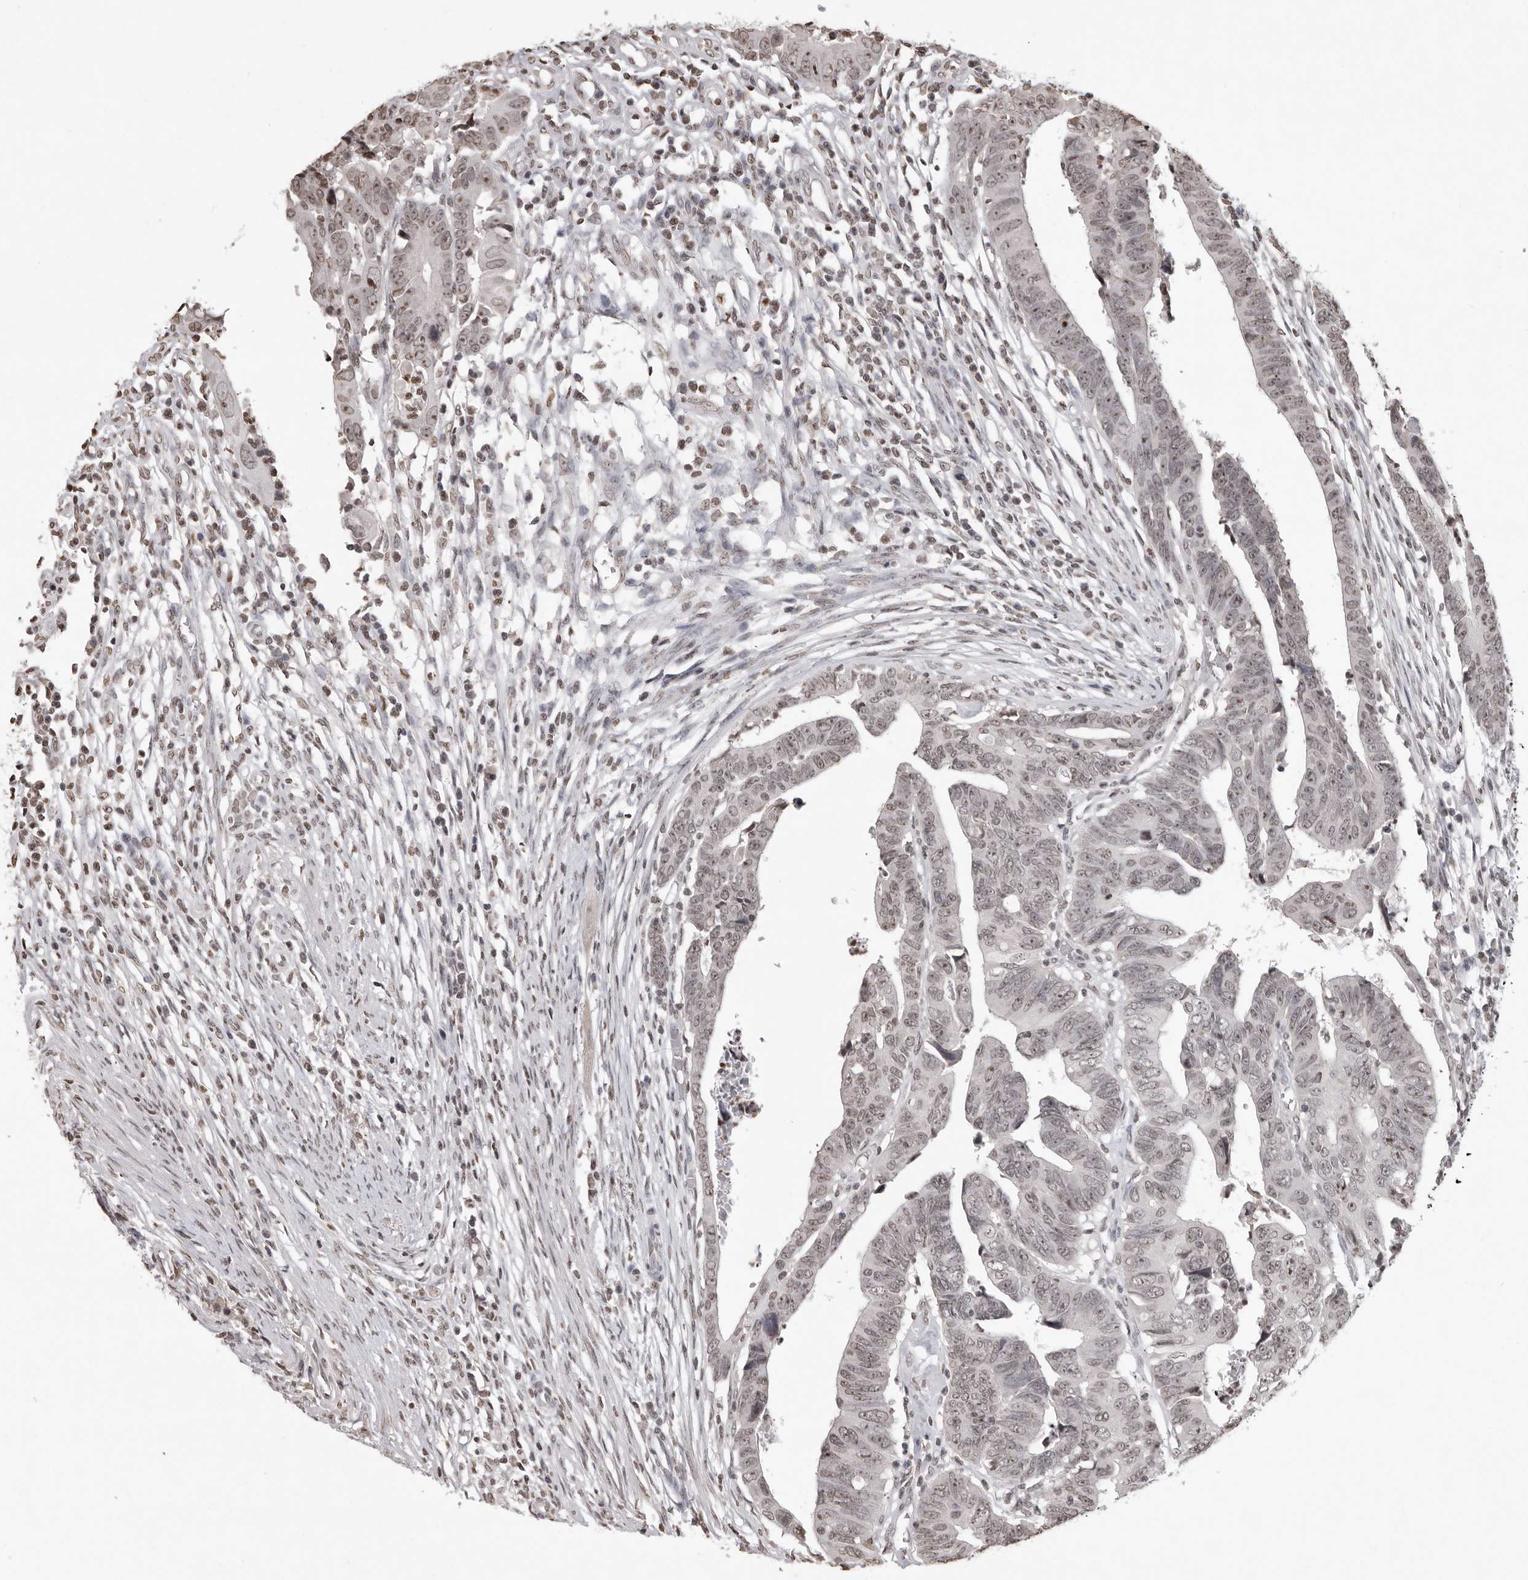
{"staining": {"intensity": "weak", "quantity": "25%-75%", "location": "nuclear"}, "tissue": "colorectal cancer", "cell_type": "Tumor cells", "image_type": "cancer", "snomed": [{"axis": "morphology", "description": "Adenocarcinoma, NOS"}, {"axis": "topography", "description": "Rectum"}], "caption": "A micrograph showing weak nuclear expression in approximately 25%-75% of tumor cells in colorectal adenocarcinoma, as visualized by brown immunohistochemical staining.", "gene": "WDR45", "patient": {"sex": "female", "age": 65}}